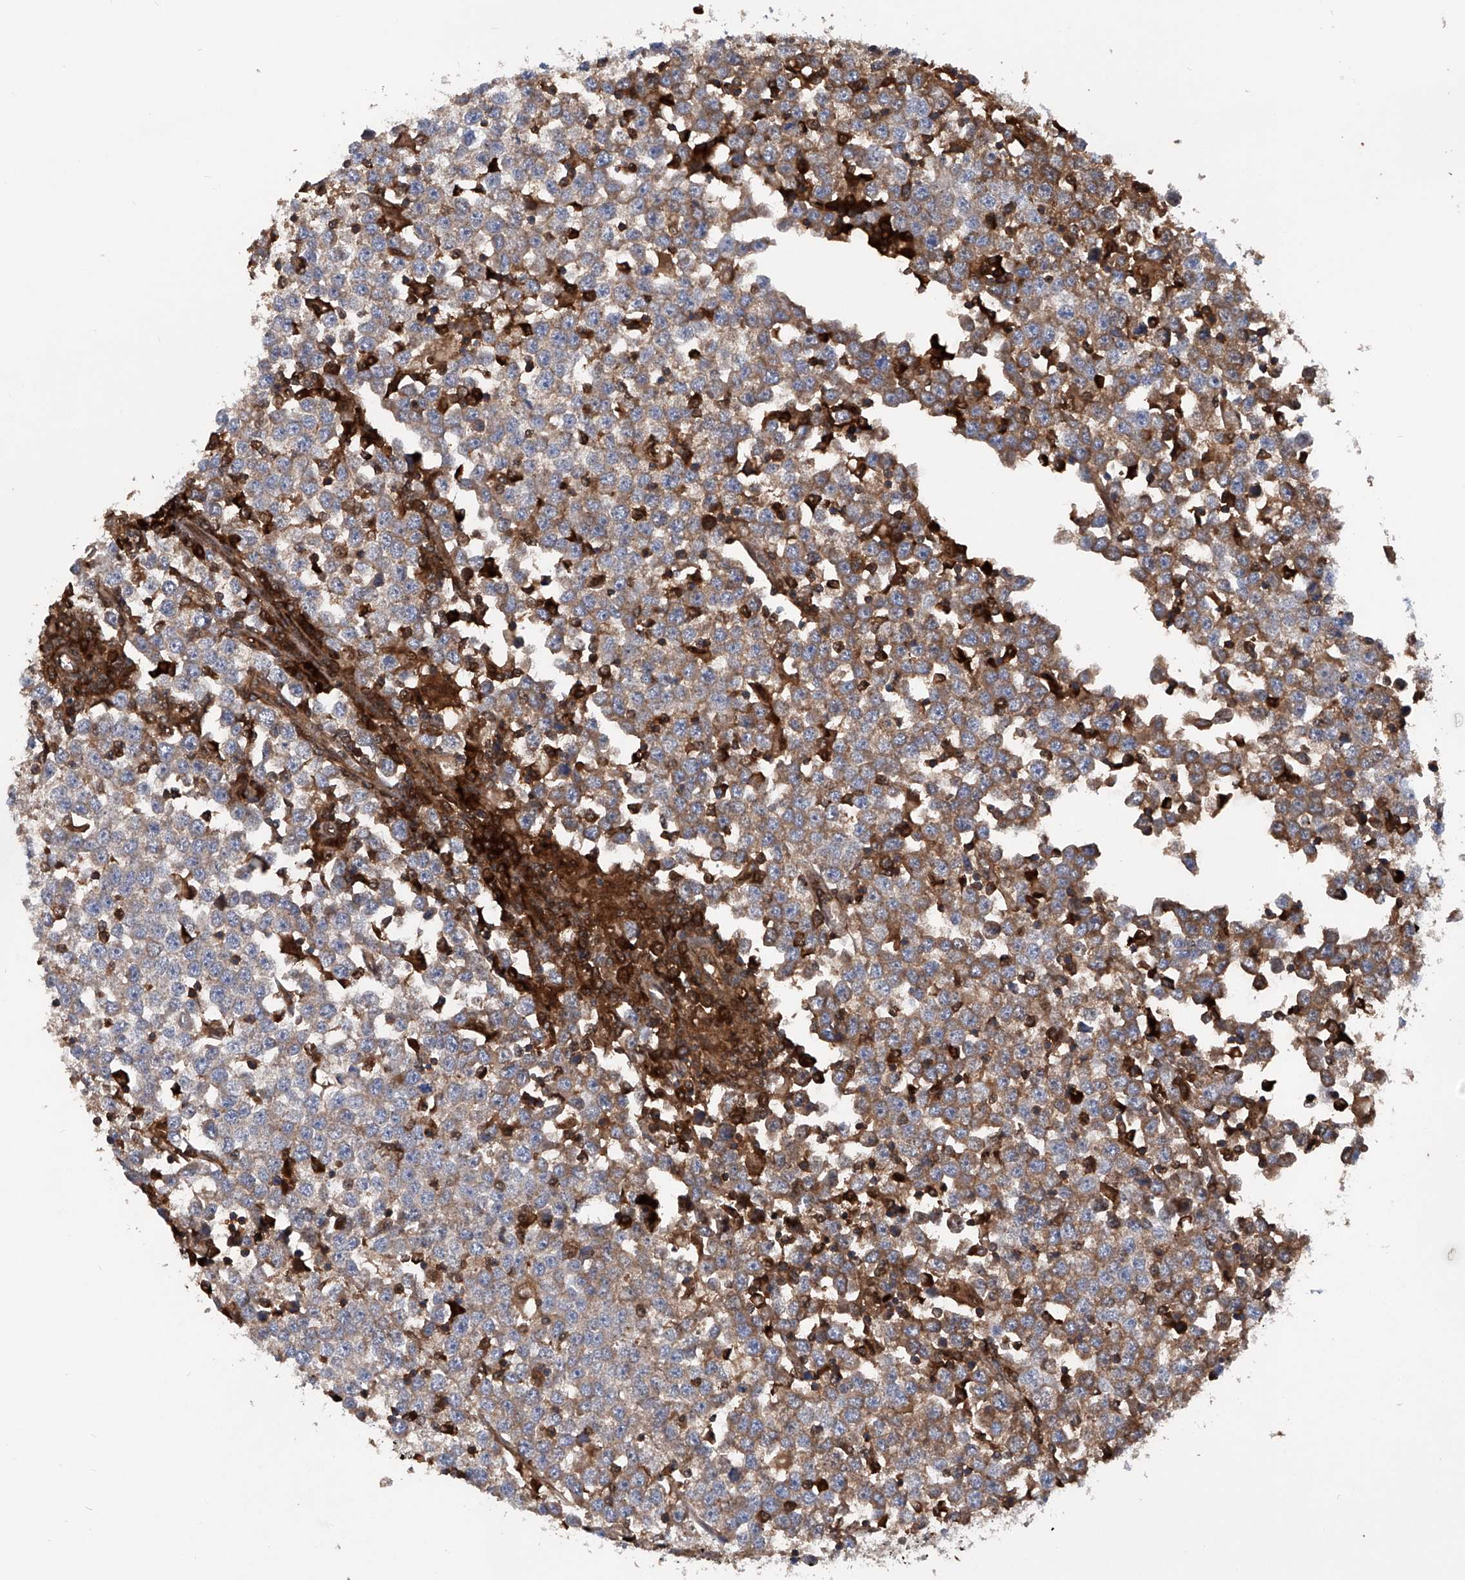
{"staining": {"intensity": "moderate", "quantity": ">75%", "location": "cytoplasmic/membranous"}, "tissue": "testis cancer", "cell_type": "Tumor cells", "image_type": "cancer", "snomed": [{"axis": "morphology", "description": "Seminoma, NOS"}, {"axis": "topography", "description": "Testis"}], "caption": "This image reveals immunohistochemistry staining of testis cancer (seminoma), with medium moderate cytoplasmic/membranous positivity in about >75% of tumor cells.", "gene": "ASCC3", "patient": {"sex": "male", "age": 65}}